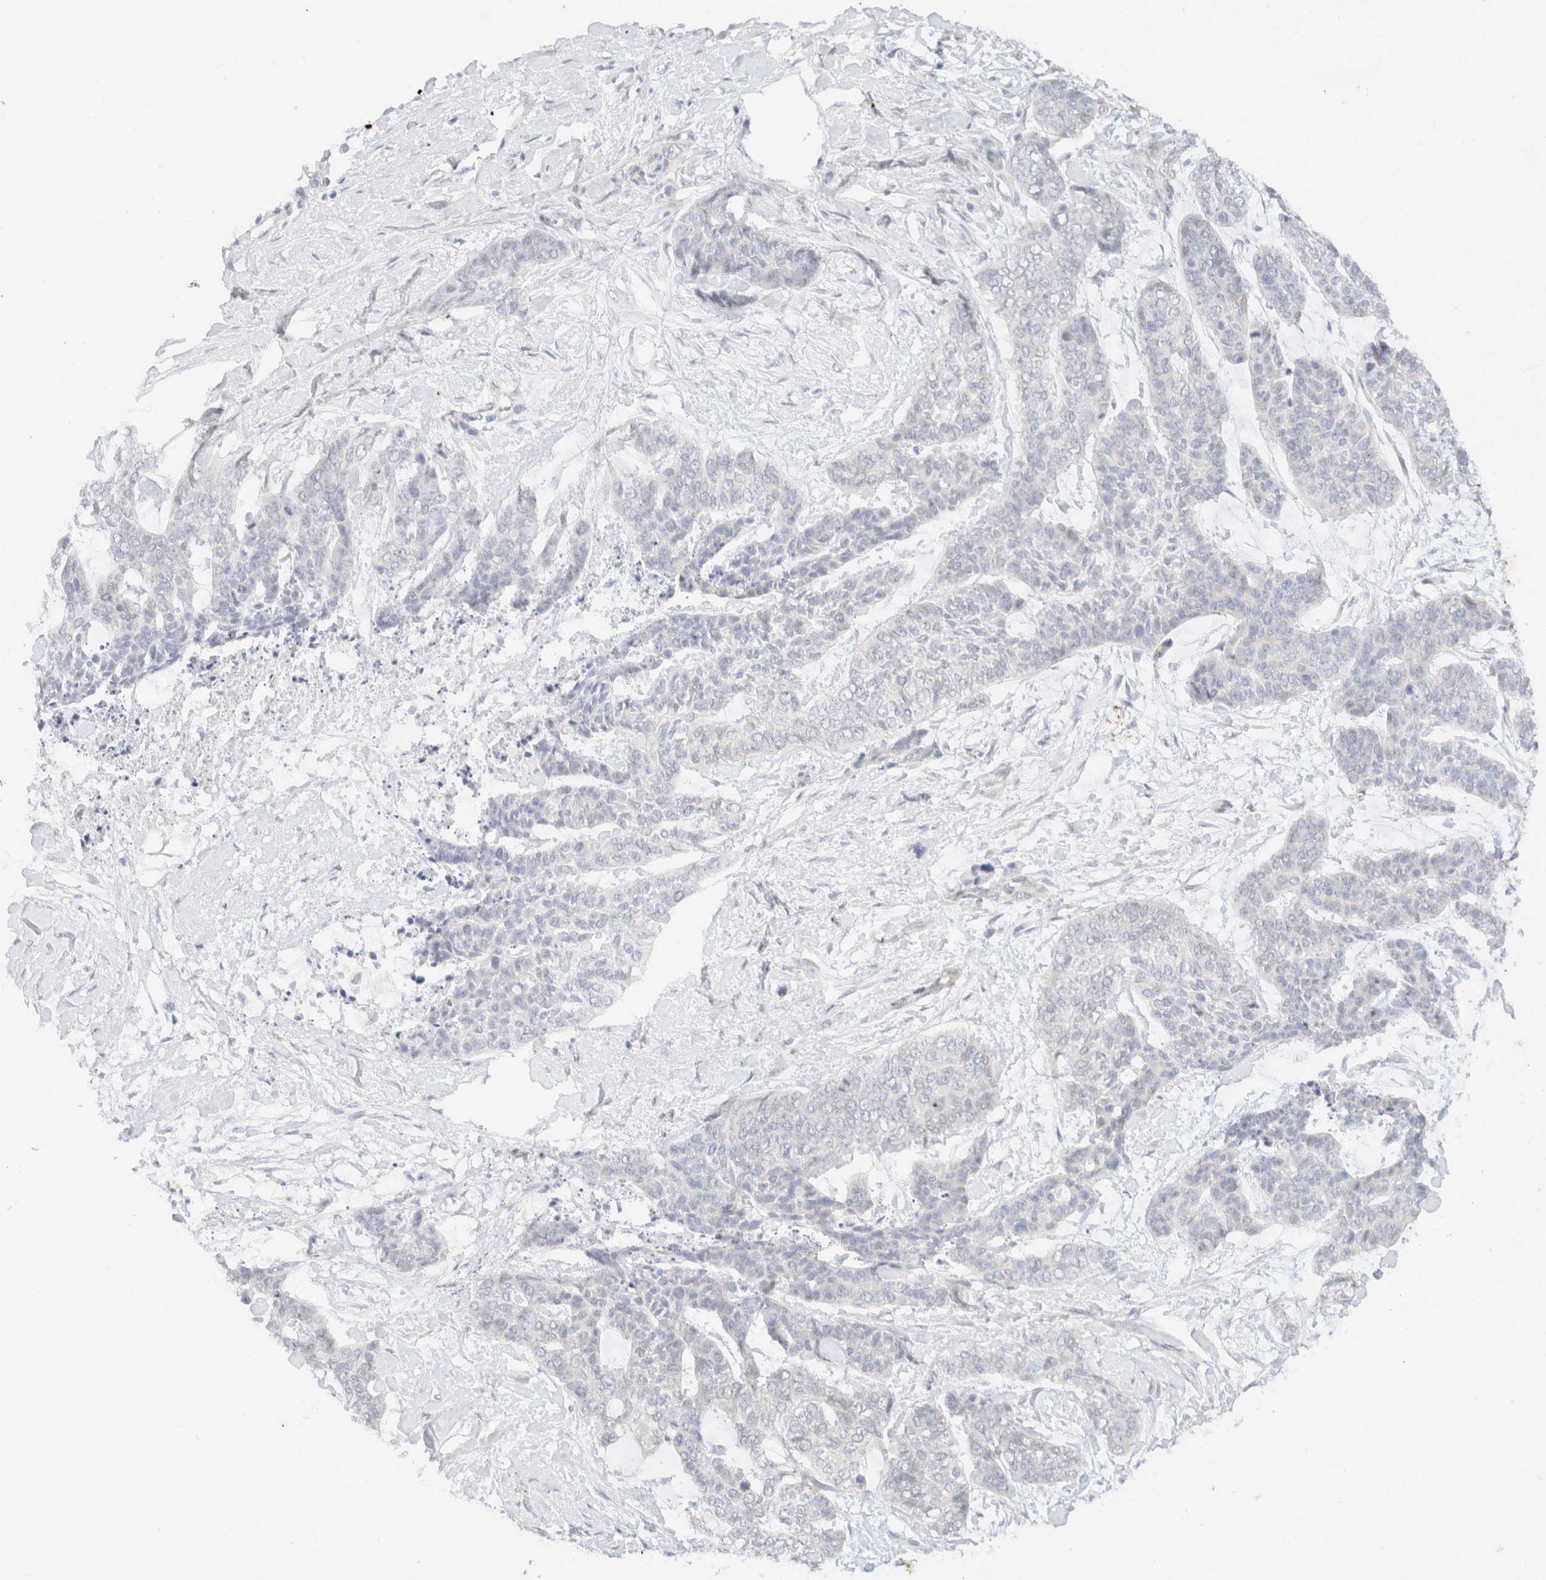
{"staining": {"intensity": "negative", "quantity": "none", "location": "none"}, "tissue": "skin cancer", "cell_type": "Tumor cells", "image_type": "cancer", "snomed": [{"axis": "morphology", "description": "Basal cell carcinoma"}, {"axis": "topography", "description": "Skin"}], "caption": "High power microscopy photomicrograph of an immunohistochemistry image of skin cancer (basal cell carcinoma), revealing no significant expression in tumor cells.", "gene": "CSNK1E", "patient": {"sex": "female", "age": 64}}